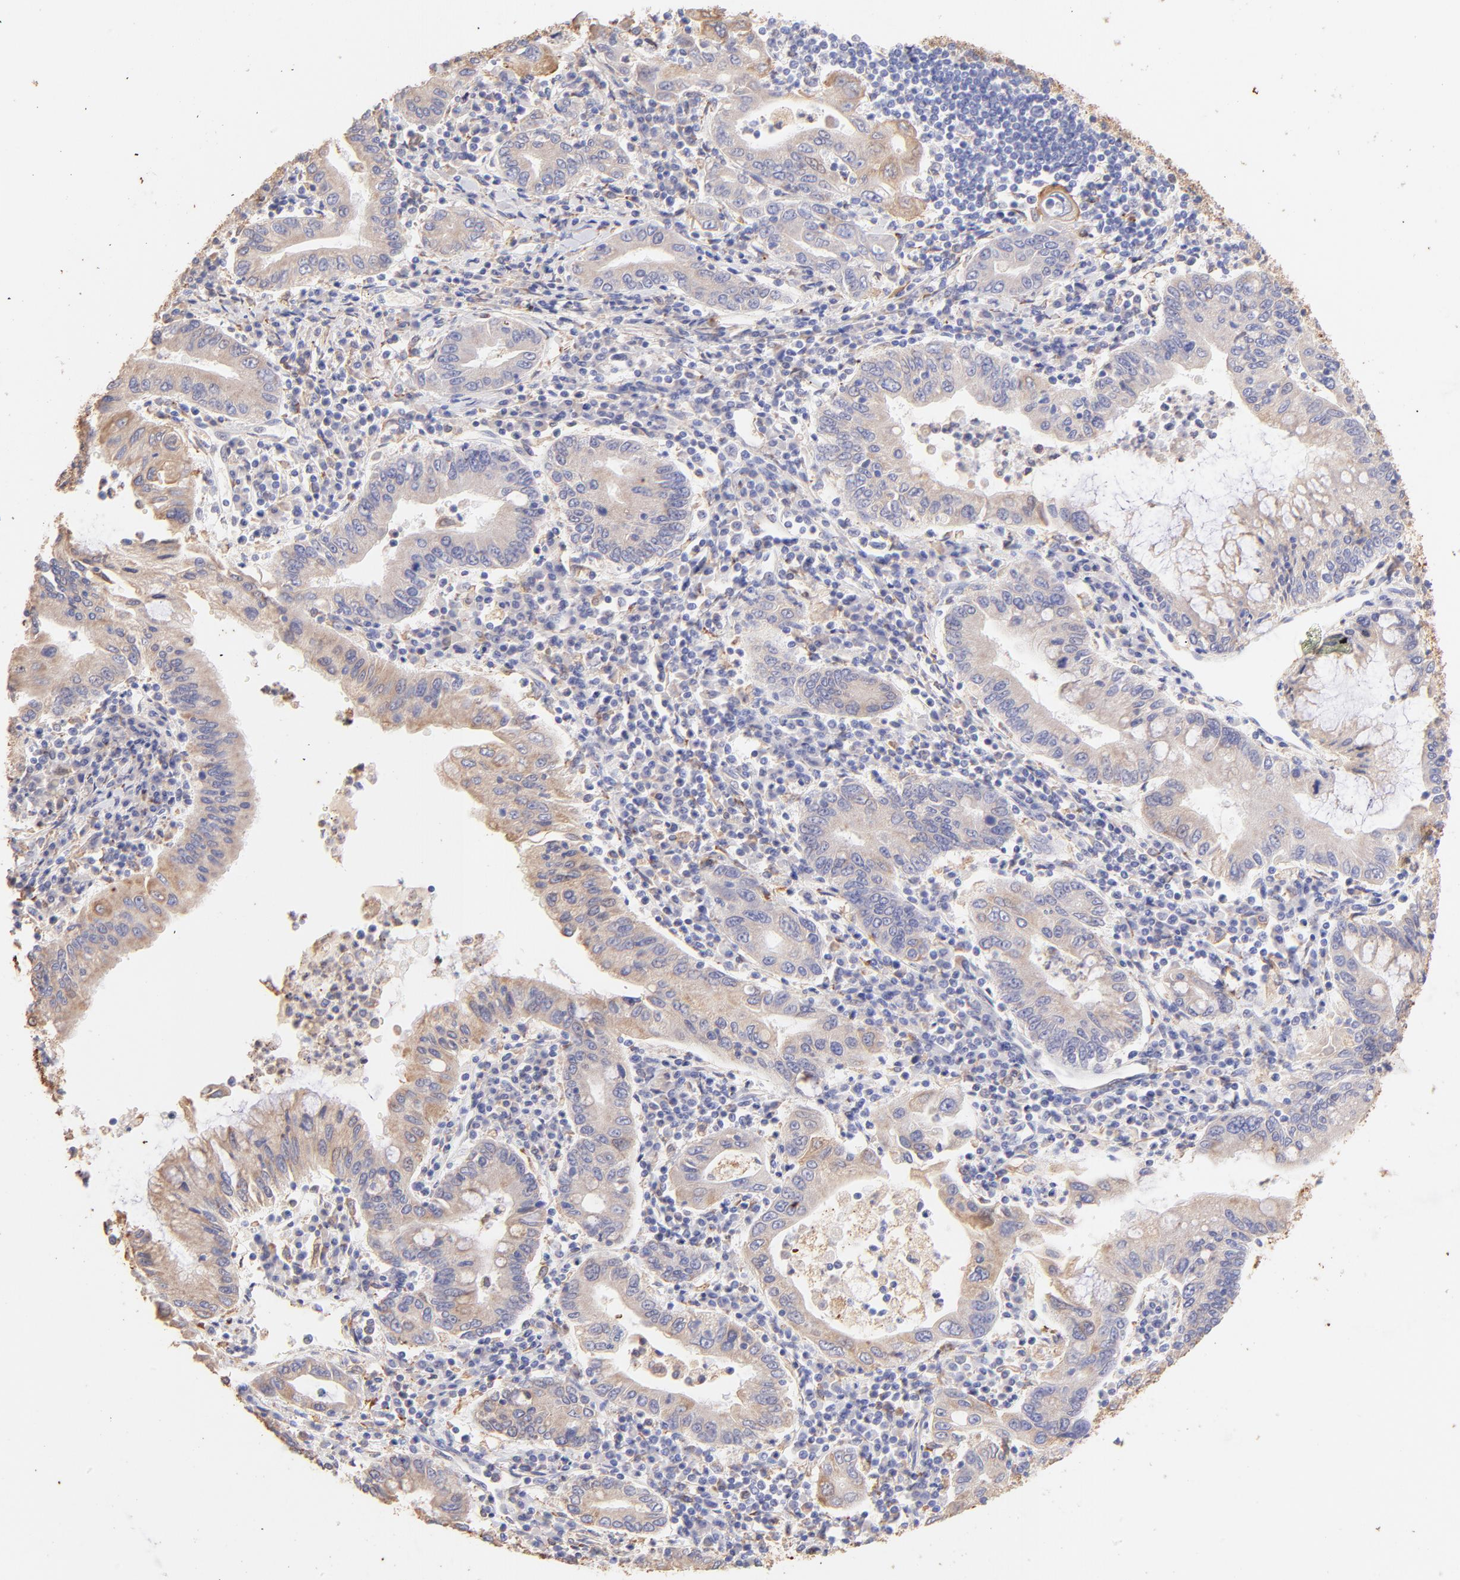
{"staining": {"intensity": "weak", "quantity": "25%-75%", "location": "cytoplasmic/membranous"}, "tissue": "stomach cancer", "cell_type": "Tumor cells", "image_type": "cancer", "snomed": [{"axis": "morphology", "description": "Normal tissue, NOS"}, {"axis": "morphology", "description": "Adenocarcinoma, NOS"}, {"axis": "topography", "description": "Esophagus"}, {"axis": "topography", "description": "Stomach, upper"}, {"axis": "topography", "description": "Peripheral nerve tissue"}], "caption": "Stomach cancer stained for a protein exhibits weak cytoplasmic/membranous positivity in tumor cells. The staining was performed using DAB (3,3'-diaminobenzidine), with brown indicating positive protein expression. Nuclei are stained blue with hematoxylin.", "gene": "BGN", "patient": {"sex": "male", "age": 62}}